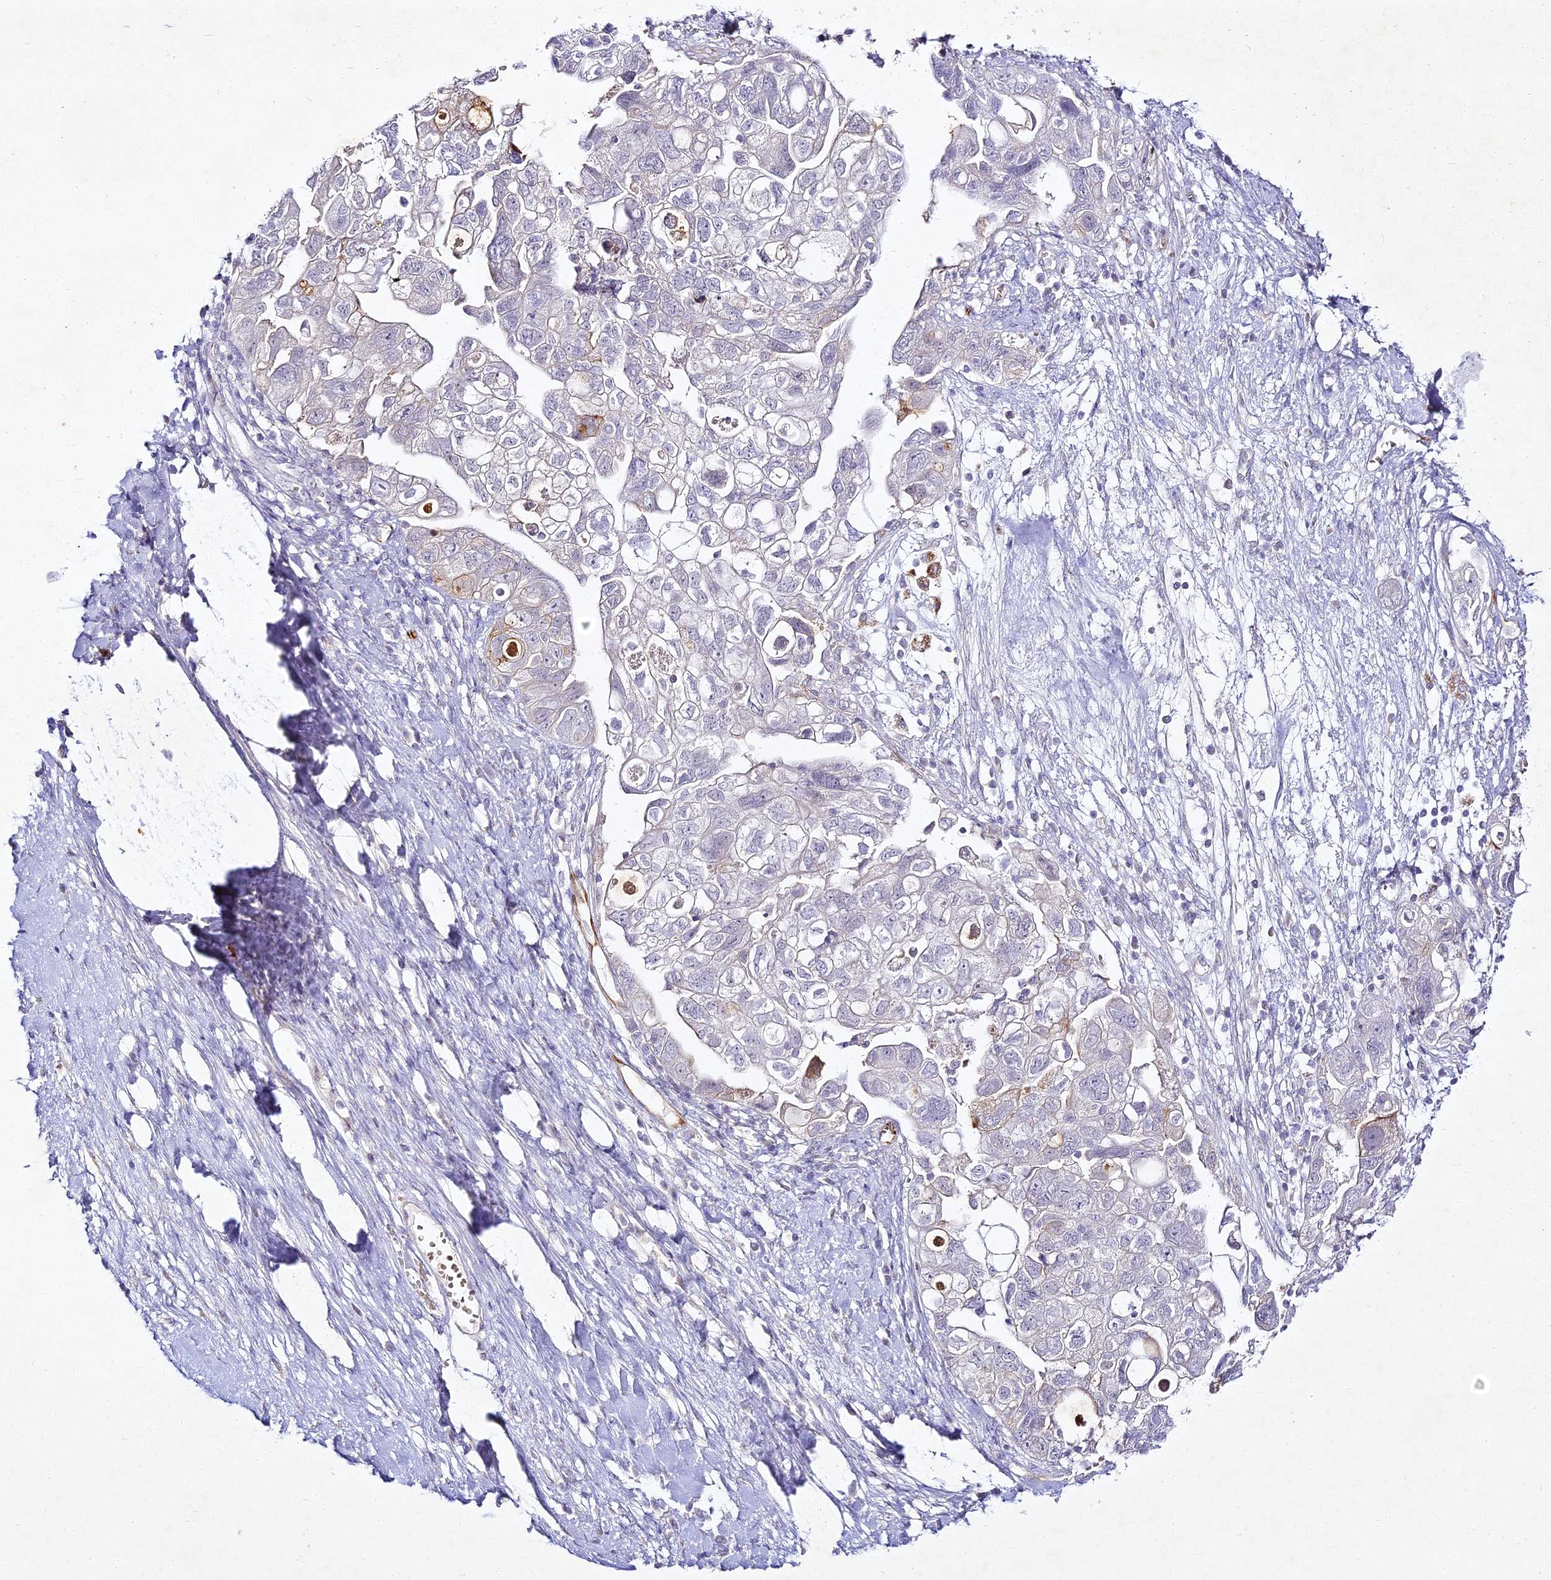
{"staining": {"intensity": "negative", "quantity": "none", "location": "none"}, "tissue": "ovarian cancer", "cell_type": "Tumor cells", "image_type": "cancer", "snomed": [{"axis": "morphology", "description": "Carcinoma, NOS"}, {"axis": "morphology", "description": "Cystadenocarcinoma, serous, NOS"}, {"axis": "topography", "description": "Ovary"}], "caption": "Ovarian cancer (carcinoma) stained for a protein using IHC shows no expression tumor cells.", "gene": "ALPG", "patient": {"sex": "female", "age": 69}}